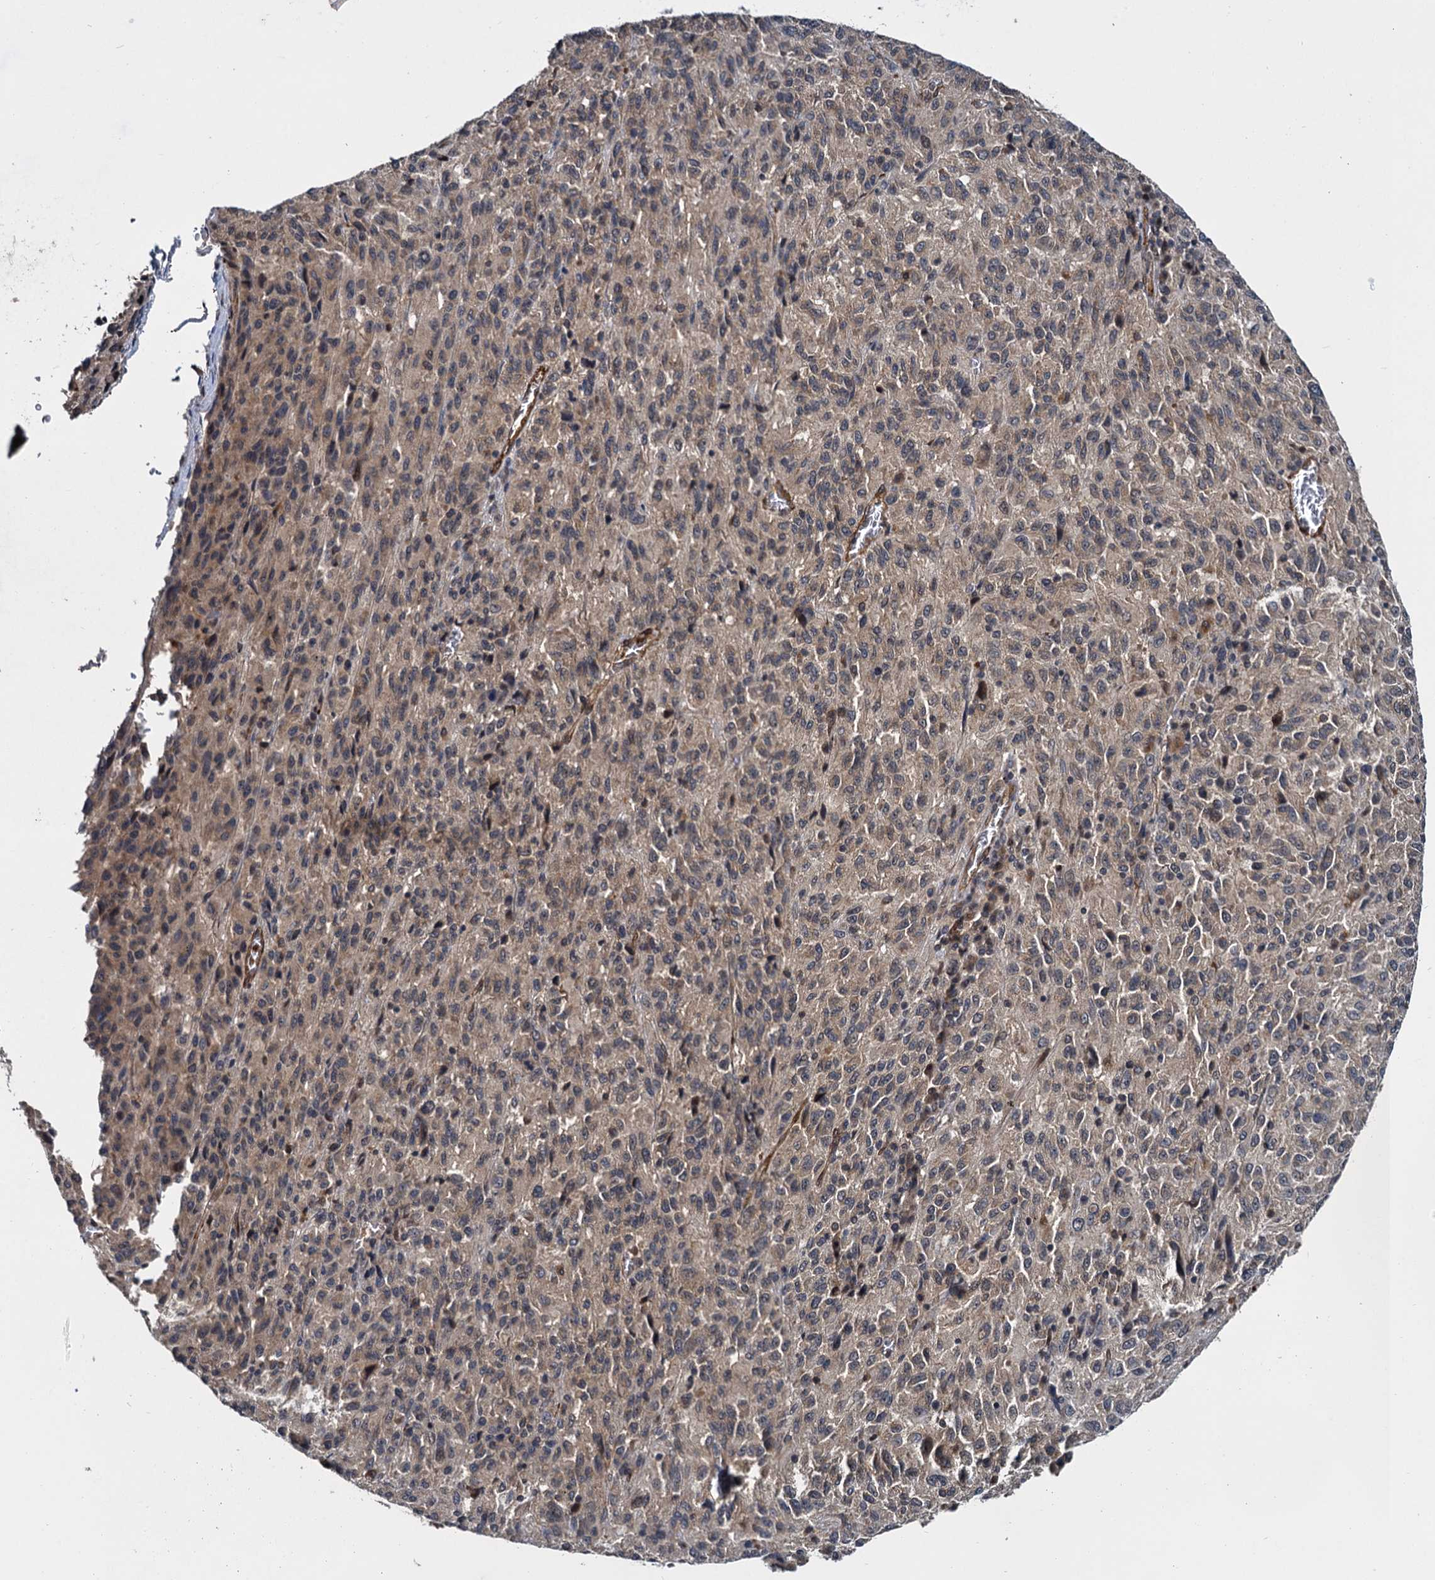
{"staining": {"intensity": "negative", "quantity": "none", "location": "none"}, "tissue": "melanoma", "cell_type": "Tumor cells", "image_type": "cancer", "snomed": [{"axis": "morphology", "description": "Malignant melanoma, Metastatic site"}, {"axis": "topography", "description": "Lung"}], "caption": "A histopathology image of malignant melanoma (metastatic site) stained for a protein exhibits no brown staining in tumor cells.", "gene": "ARHGAP42", "patient": {"sex": "male", "age": 64}}